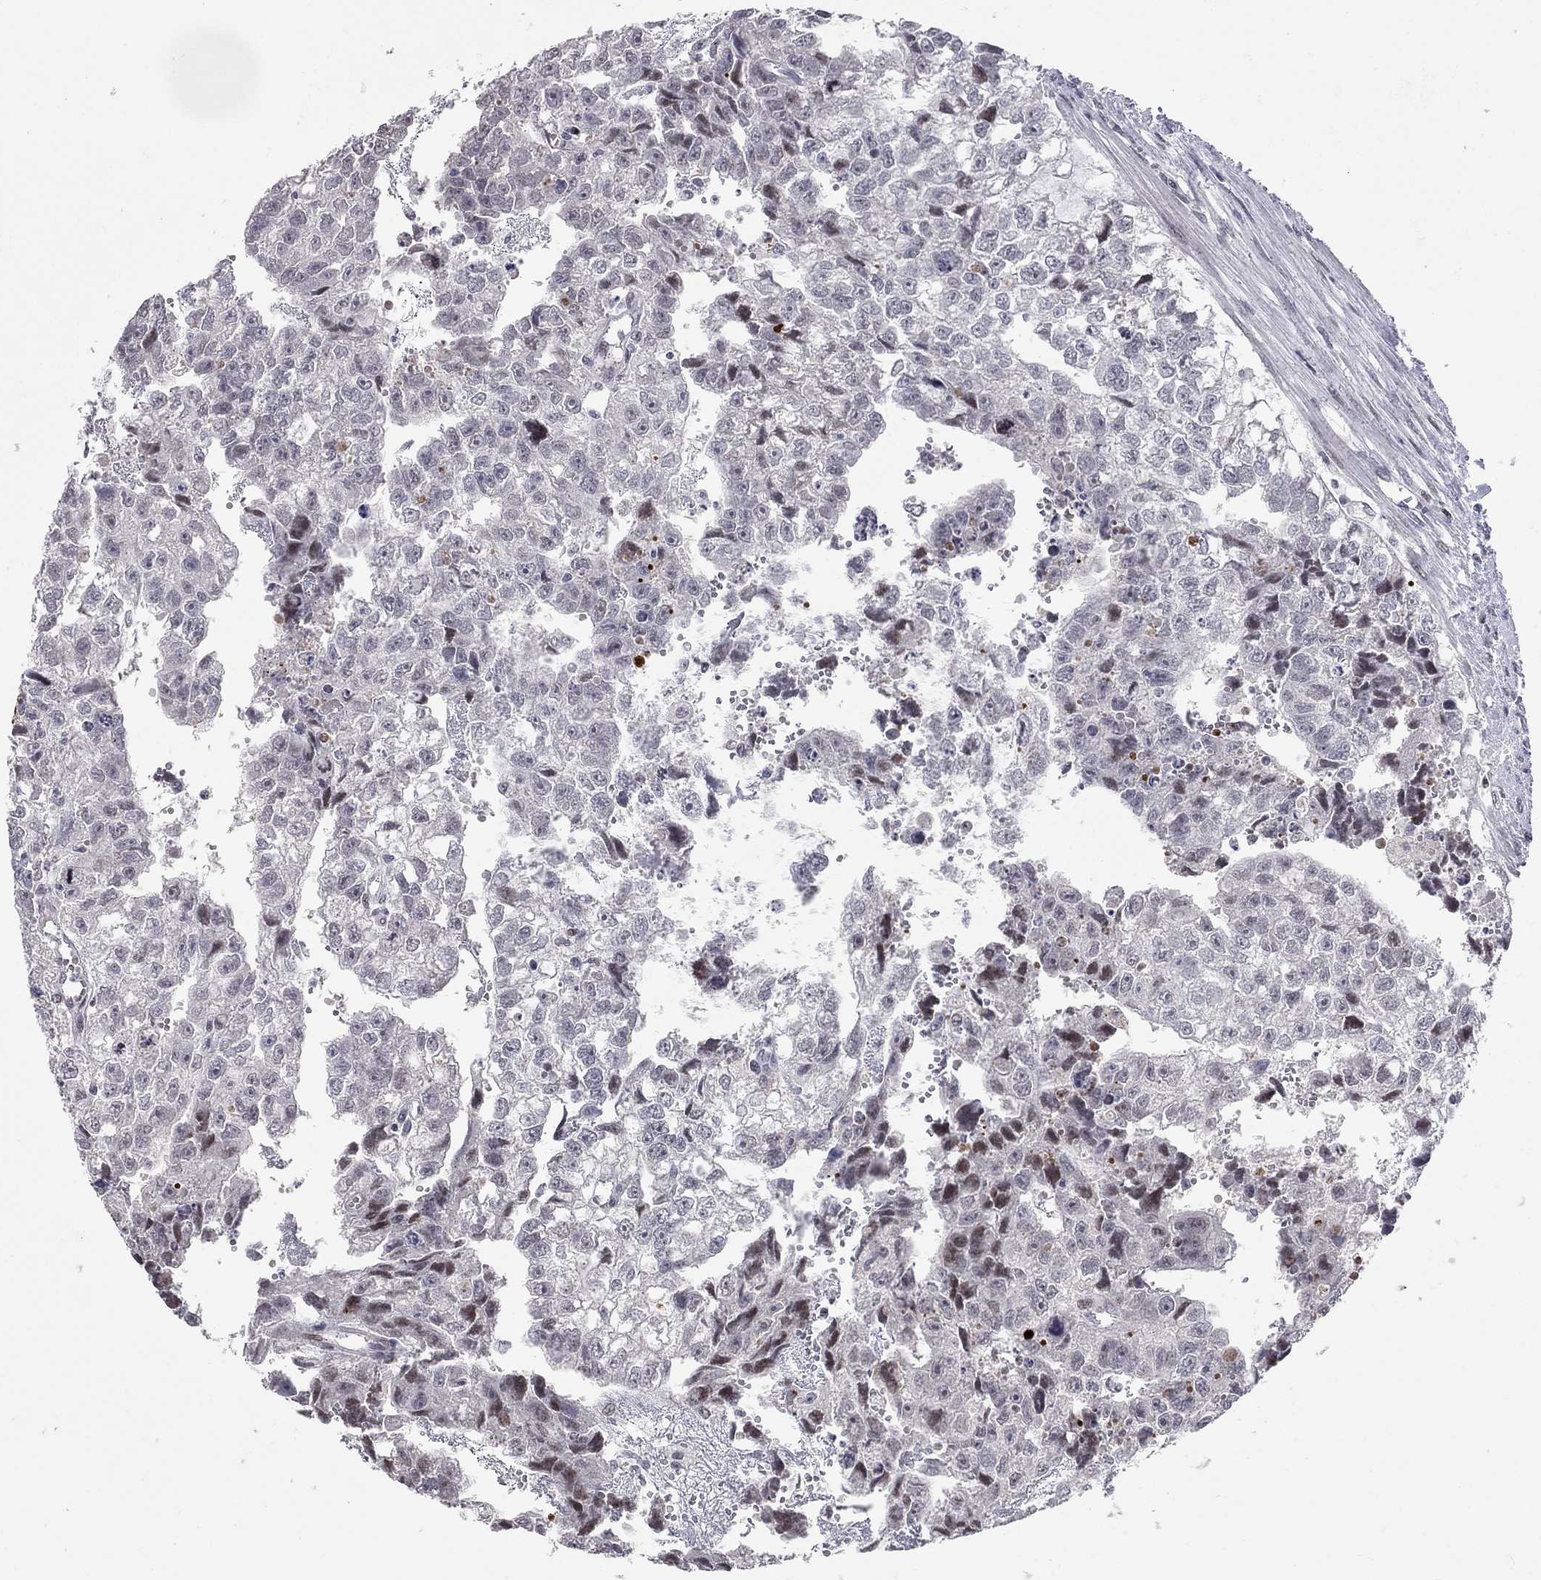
{"staining": {"intensity": "negative", "quantity": "none", "location": "none"}, "tissue": "testis cancer", "cell_type": "Tumor cells", "image_type": "cancer", "snomed": [{"axis": "morphology", "description": "Carcinoma, Embryonal, NOS"}, {"axis": "morphology", "description": "Teratoma, malignant, NOS"}, {"axis": "topography", "description": "Testis"}], "caption": "DAB immunohistochemical staining of testis malignant teratoma reveals no significant staining in tumor cells. Nuclei are stained in blue.", "gene": "HDAC3", "patient": {"sex": "male", "age": 44}}